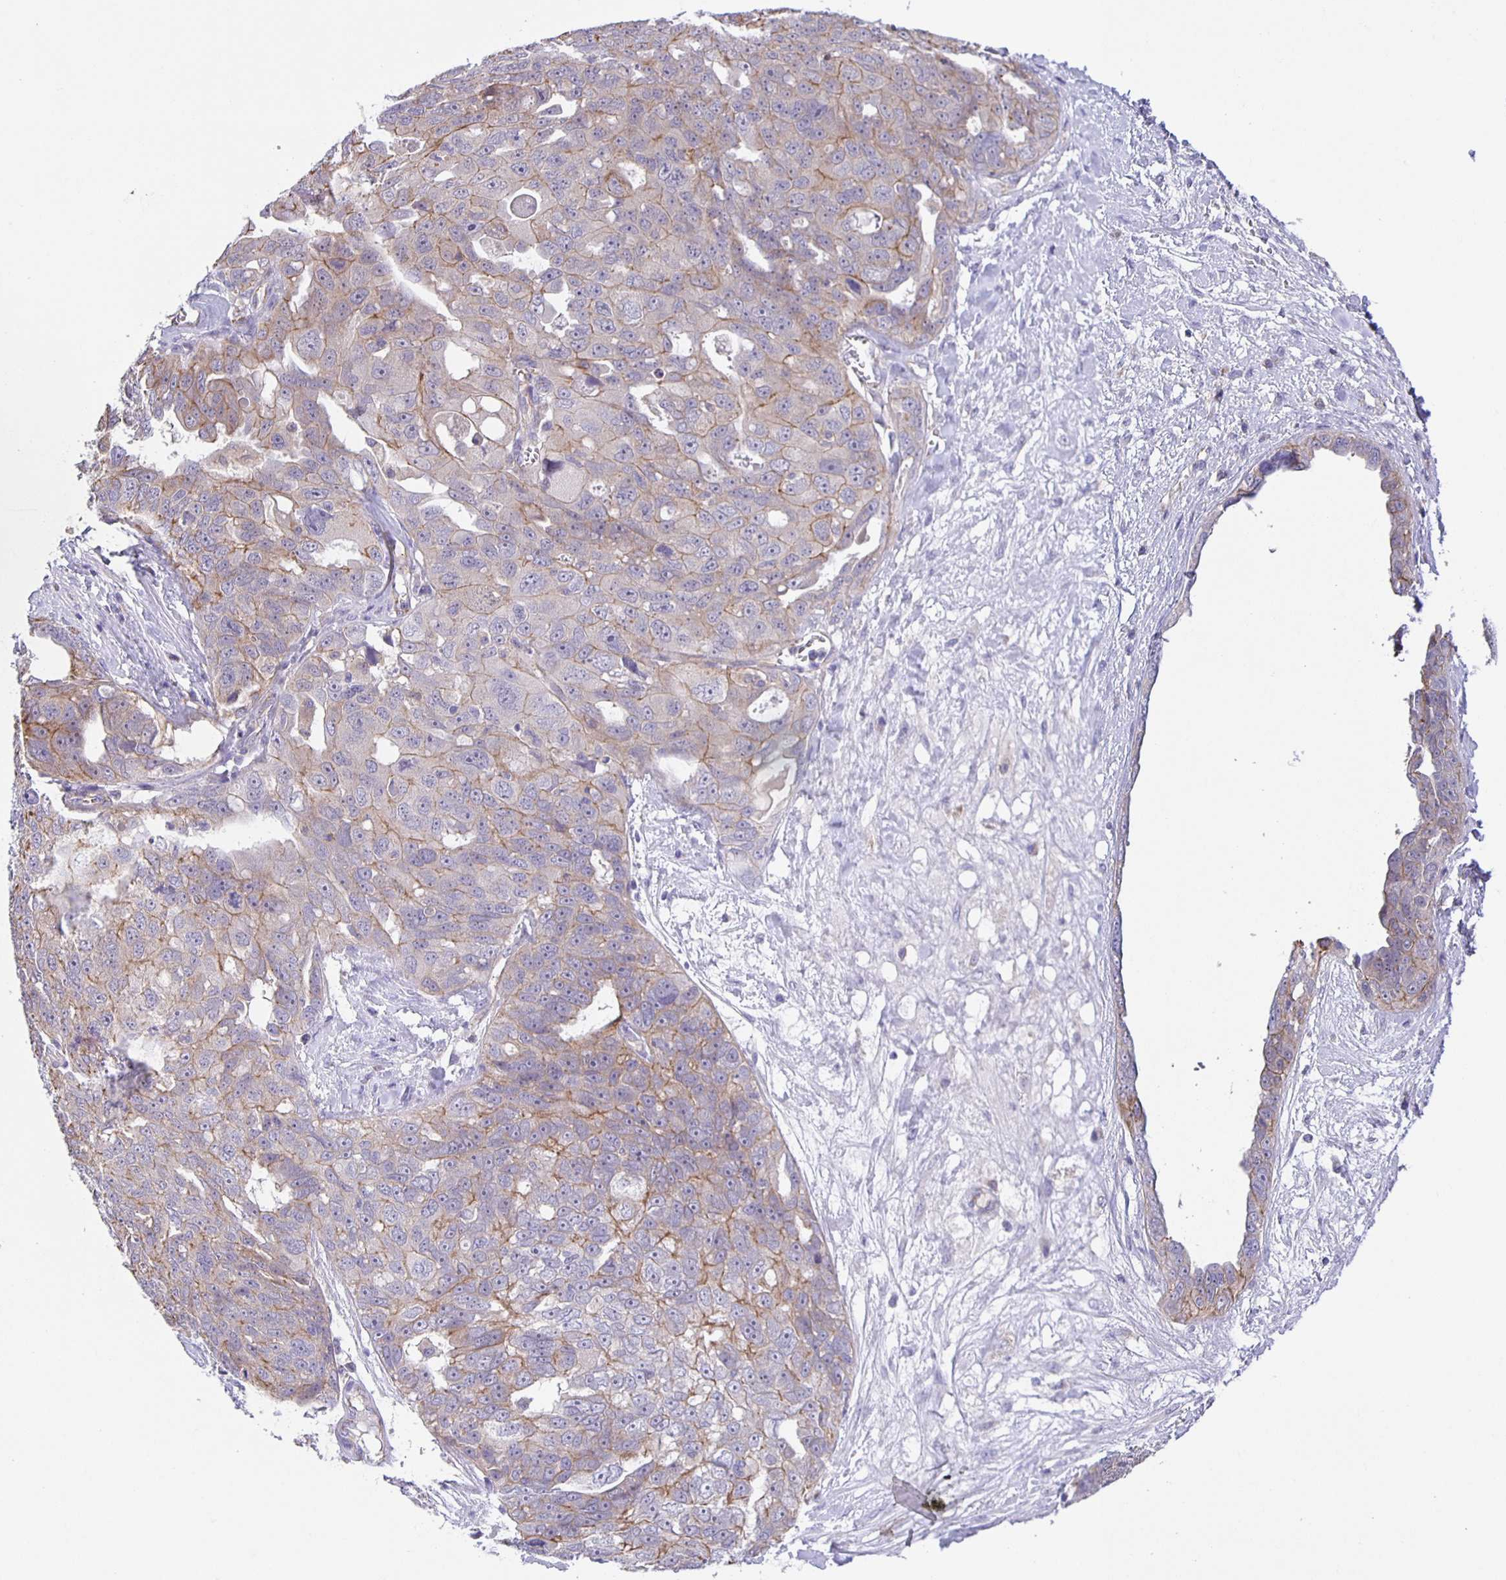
{"staining": {"intensity": "weak", "quantity": "25%-75%", "location": "cytoplasmic/membranous"}, "tissue": "ovarian cancer", "cell_type": "Tumor cells", "image_type": "cancer", "snomed": [{"axis": "morphology", "description": "Carcinoma, endometroid"}, {"axis": "topography", "description": "Ovary"}], "caption": "High-magnification brightfield microscopy of ovarian endometroid carcinoma stained with DAB (3,3'-diaminobenzidine) (brown) and counterstained with hematoxylin (blue). tumor cells exhibit weak cytoplasmic/membranous positivity is appreciated in approximately25%-75% of cells. The staining was performed using DAB (3,3'-diaminobenzidine) to visualize the protein expression in brown, while the nuclei were stained in blue with hematoxylin (Magnification: 20x).", "gene": "JMJD4", "patient": {"sex": "female", "age": 70}}